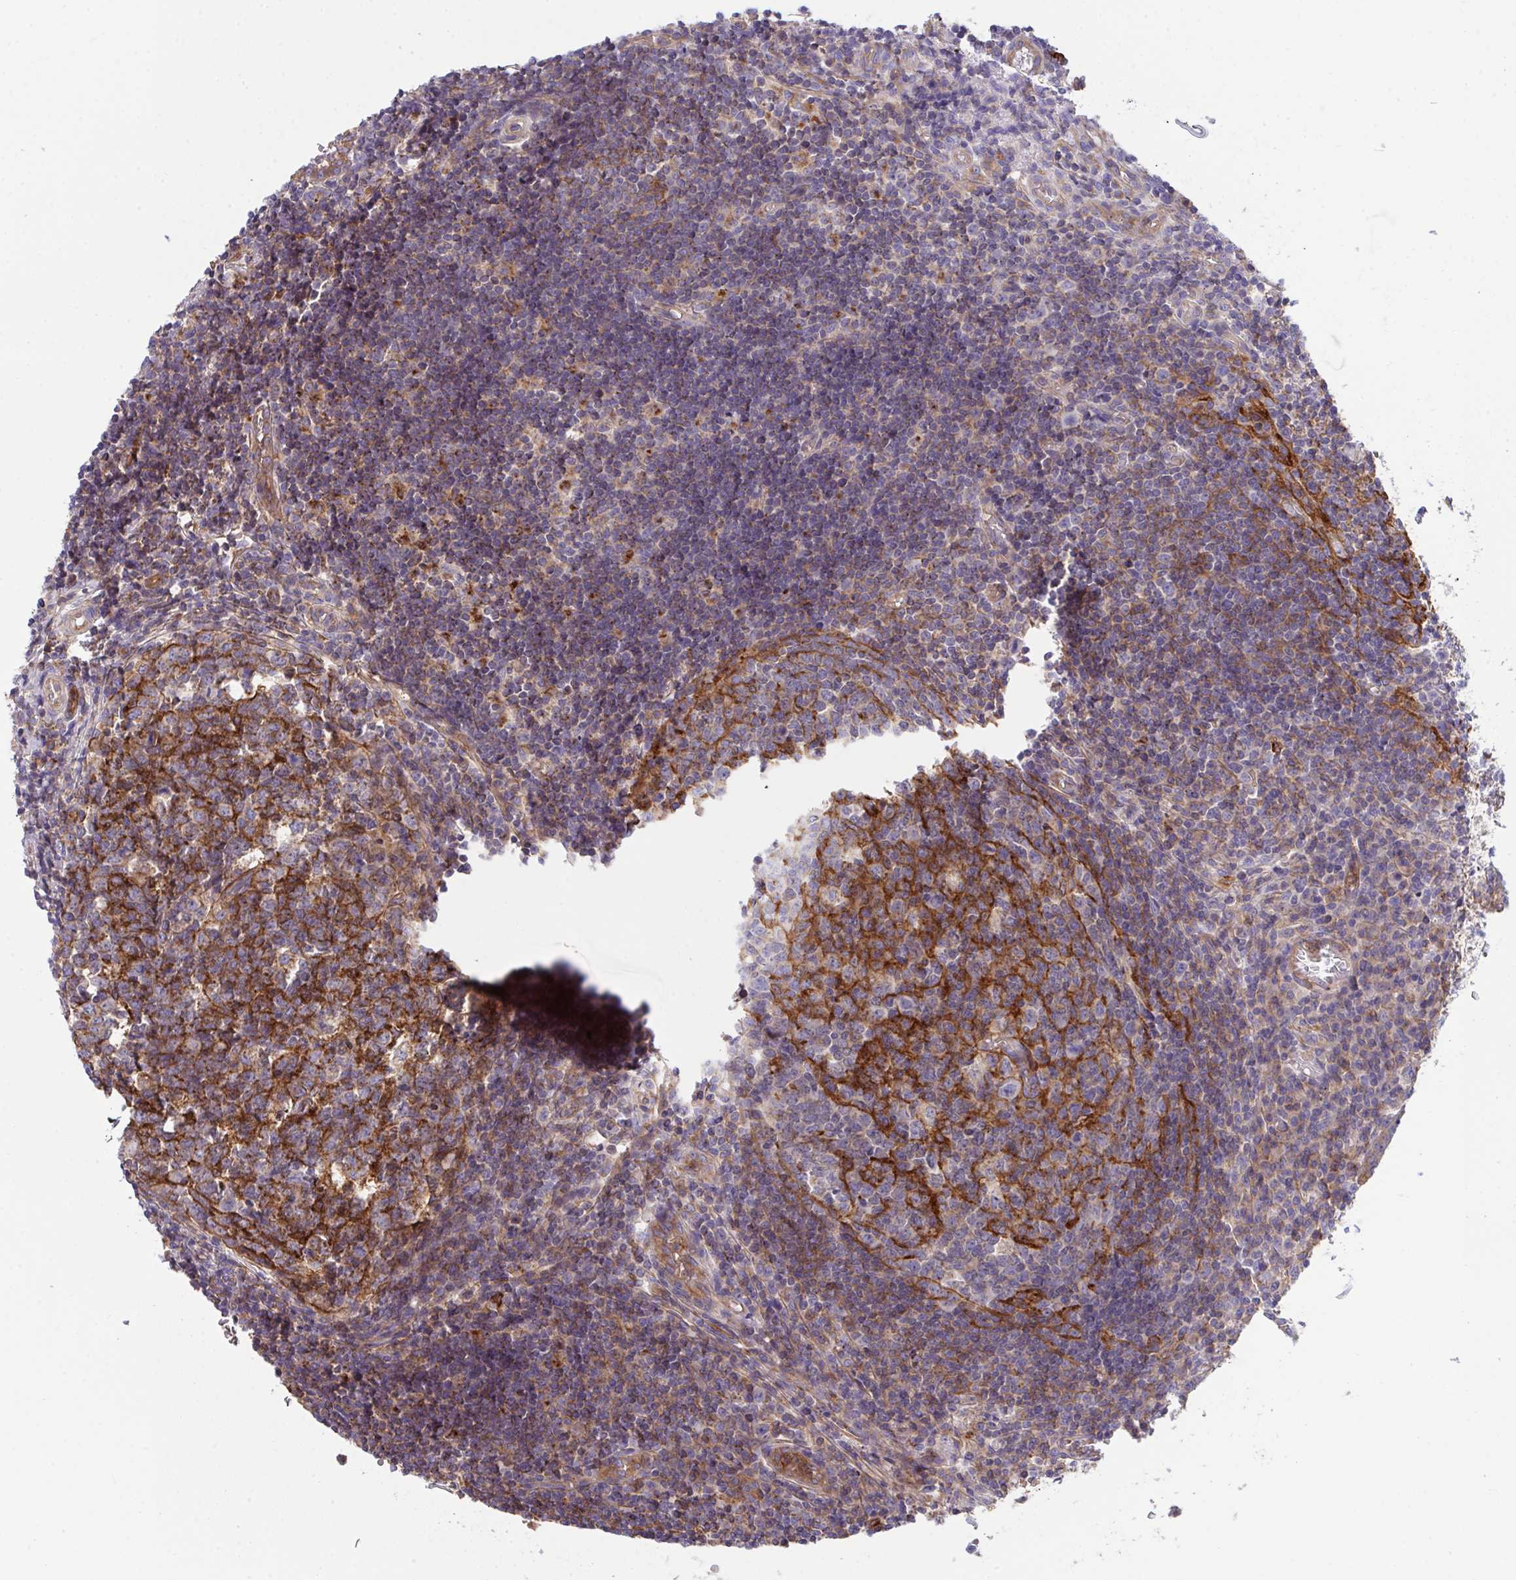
{"staining": {"intensity": "strong", "quantity": ">75%", "location": "cytoplasmic/membranous"}, "tissue": "appendix", "cell_type": "Glandular cells", "image_type": "normal", "snomed": [{"axis": "morphology", "description": "Normal tissue, NOS"}, {"axis": "topography", "description": "Appendix"}], "caption": "Glandular cells demonstrate strong cytoplasmic/membranous expression in about >75% of cells in normal appendix.", "gene": "C4orf36", "patient": {"sex": "male", "age": 18}}